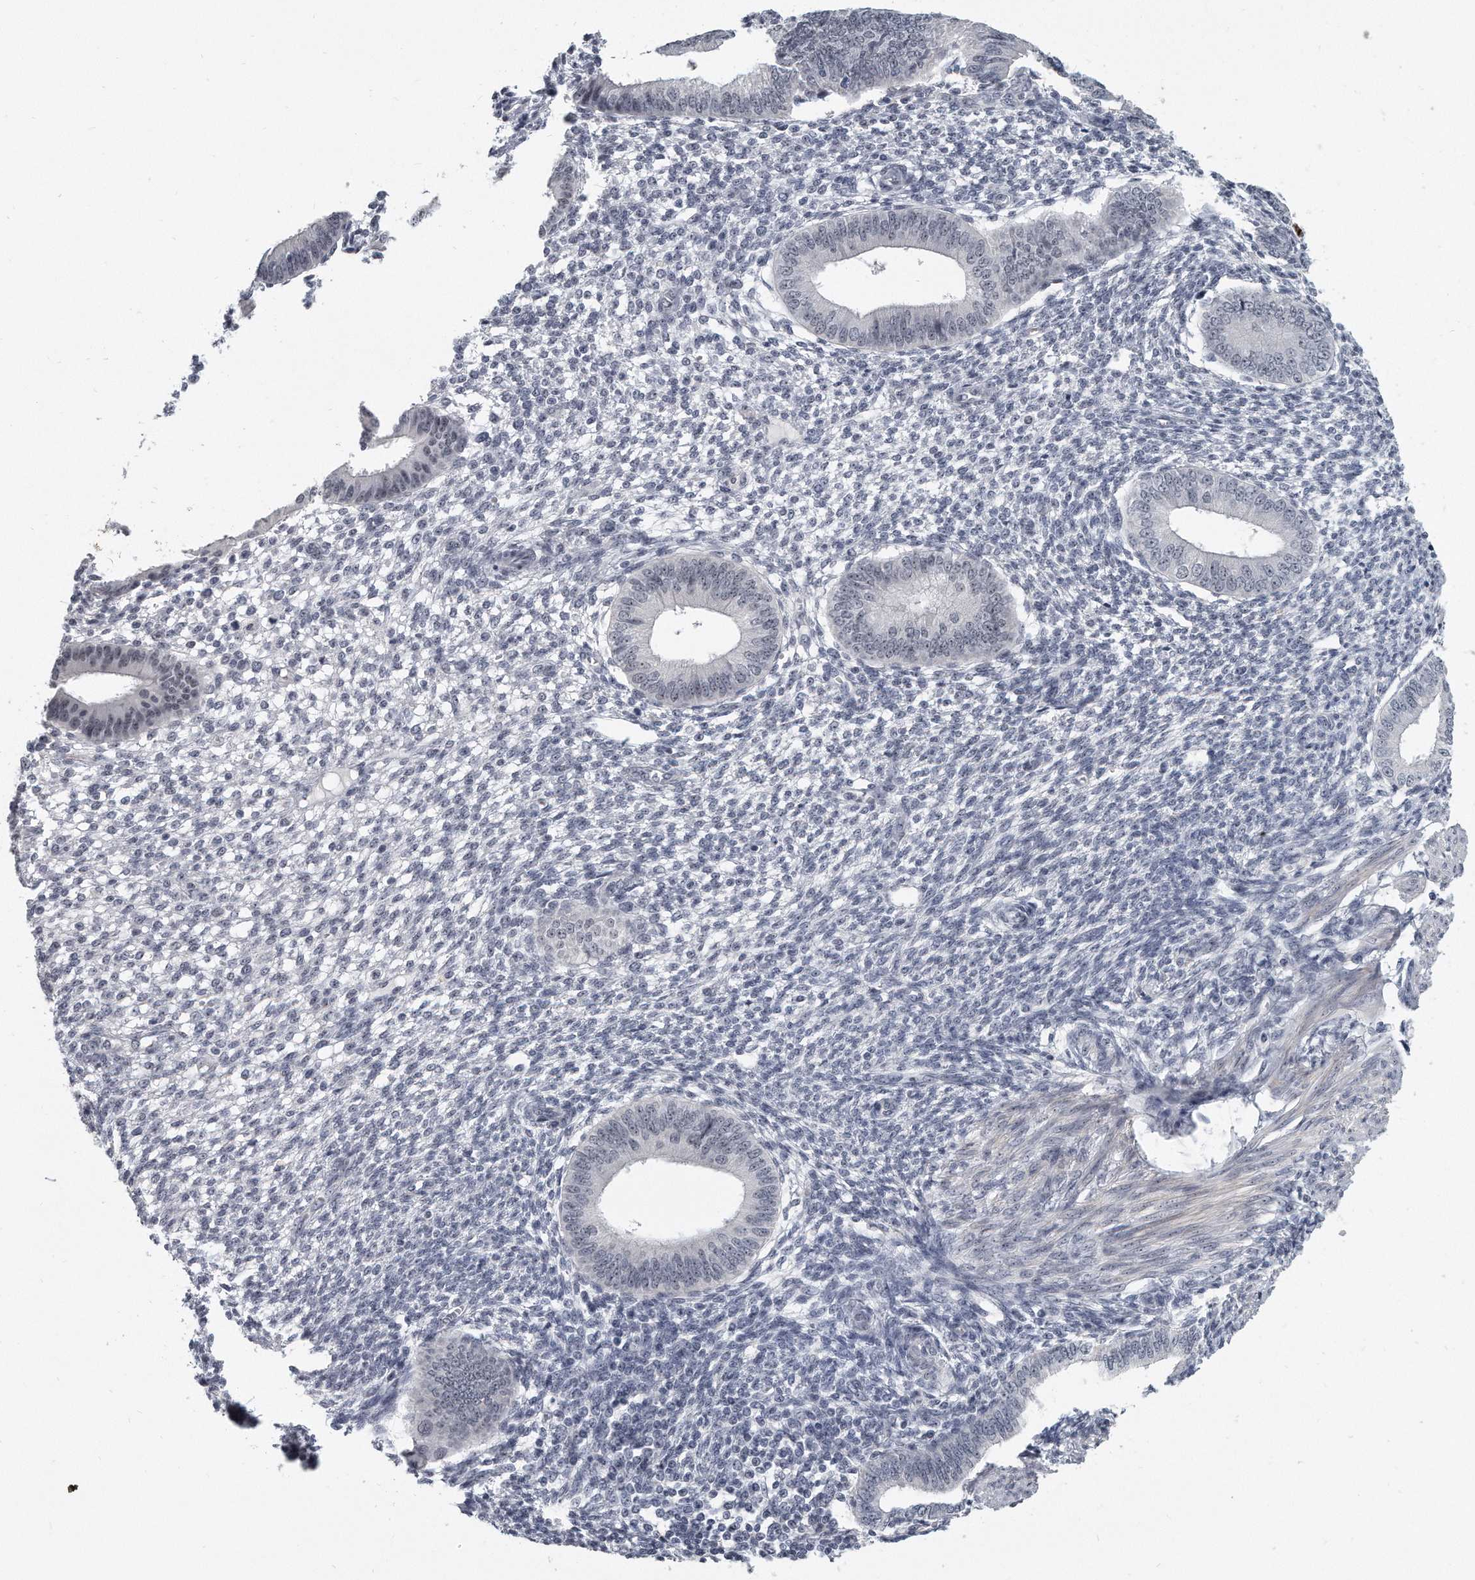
{"staining": {"intensity": "negative", "quantity": "none", "location": "none"}, "tissue": "endometrium", "cell_type": "Cells in endometrial stroma", "image_type": "normal", "snomed": [{"axis": "morphology", "description": "Normal tissue, NOS"}, {"axis": "topography", "description": "Endometrium"}], "caption": "IHC image of normal human endometrium stained for a protein (brown), which demonstrates no staining in cells in endometrial stroma.", "gene": "TFCP2L1", "patient": {"sex": "female", "age": 46}}